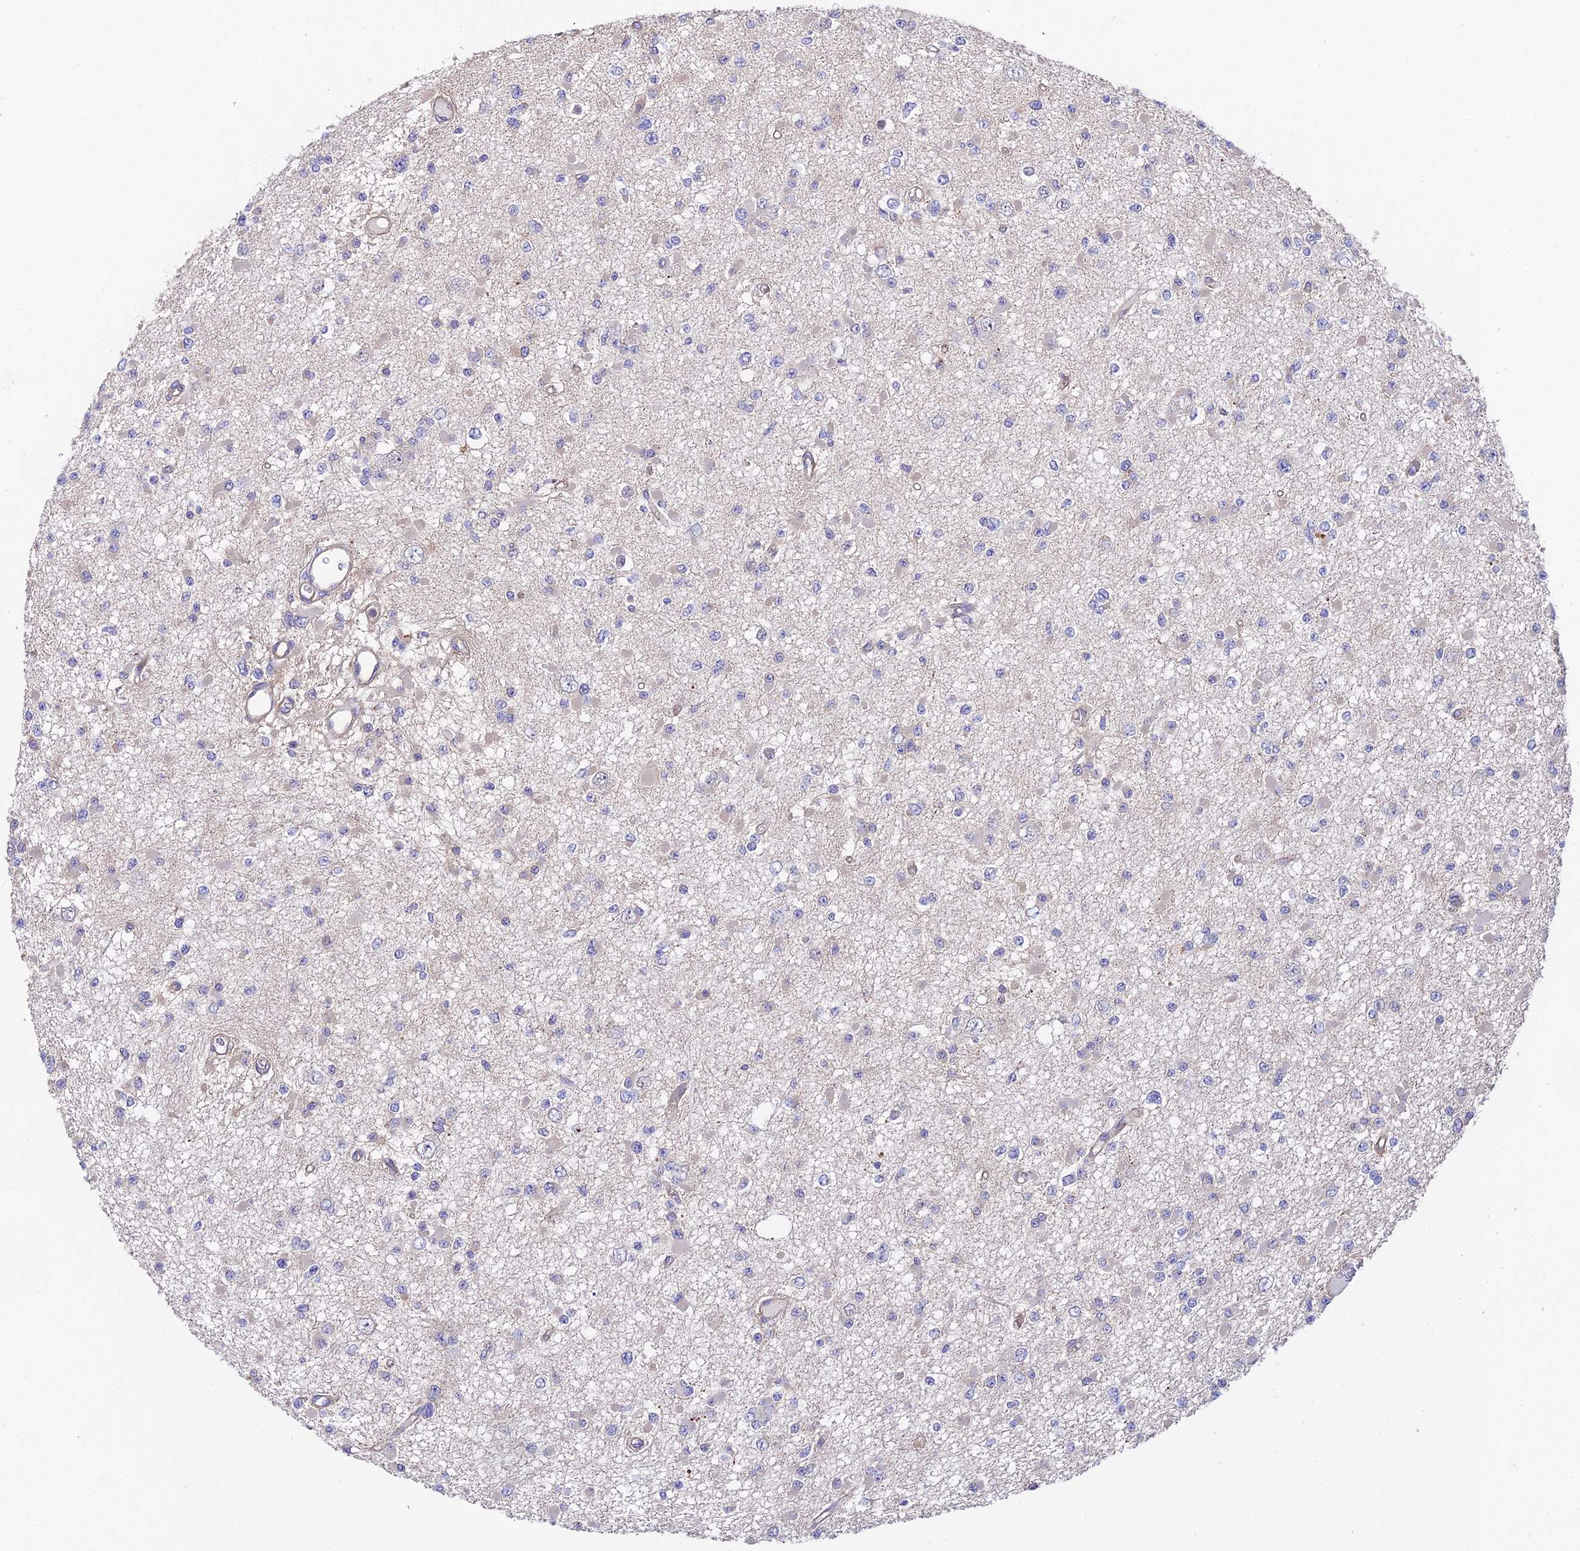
{"staining": {"intensity": "negative", "quantity": "none", "location": "none"}, "tissue": "glioma", "cell_type": "Tumor cells", "image_type": "cancer", "snomed": [{"axis": "morphology", "description": "Glioma, malignant, Low grade"}, {"axis": "topography", "description": "Brain"}], "caption": "Tumor cells are negative for brown protein staining in malignant low-grade glioma. (DAB immunohistochemistry (IHC) visualized using brightfield microscopy, high magnification).", "gene": "QRFP", "patient": {"sex": "female", "age": 22}}